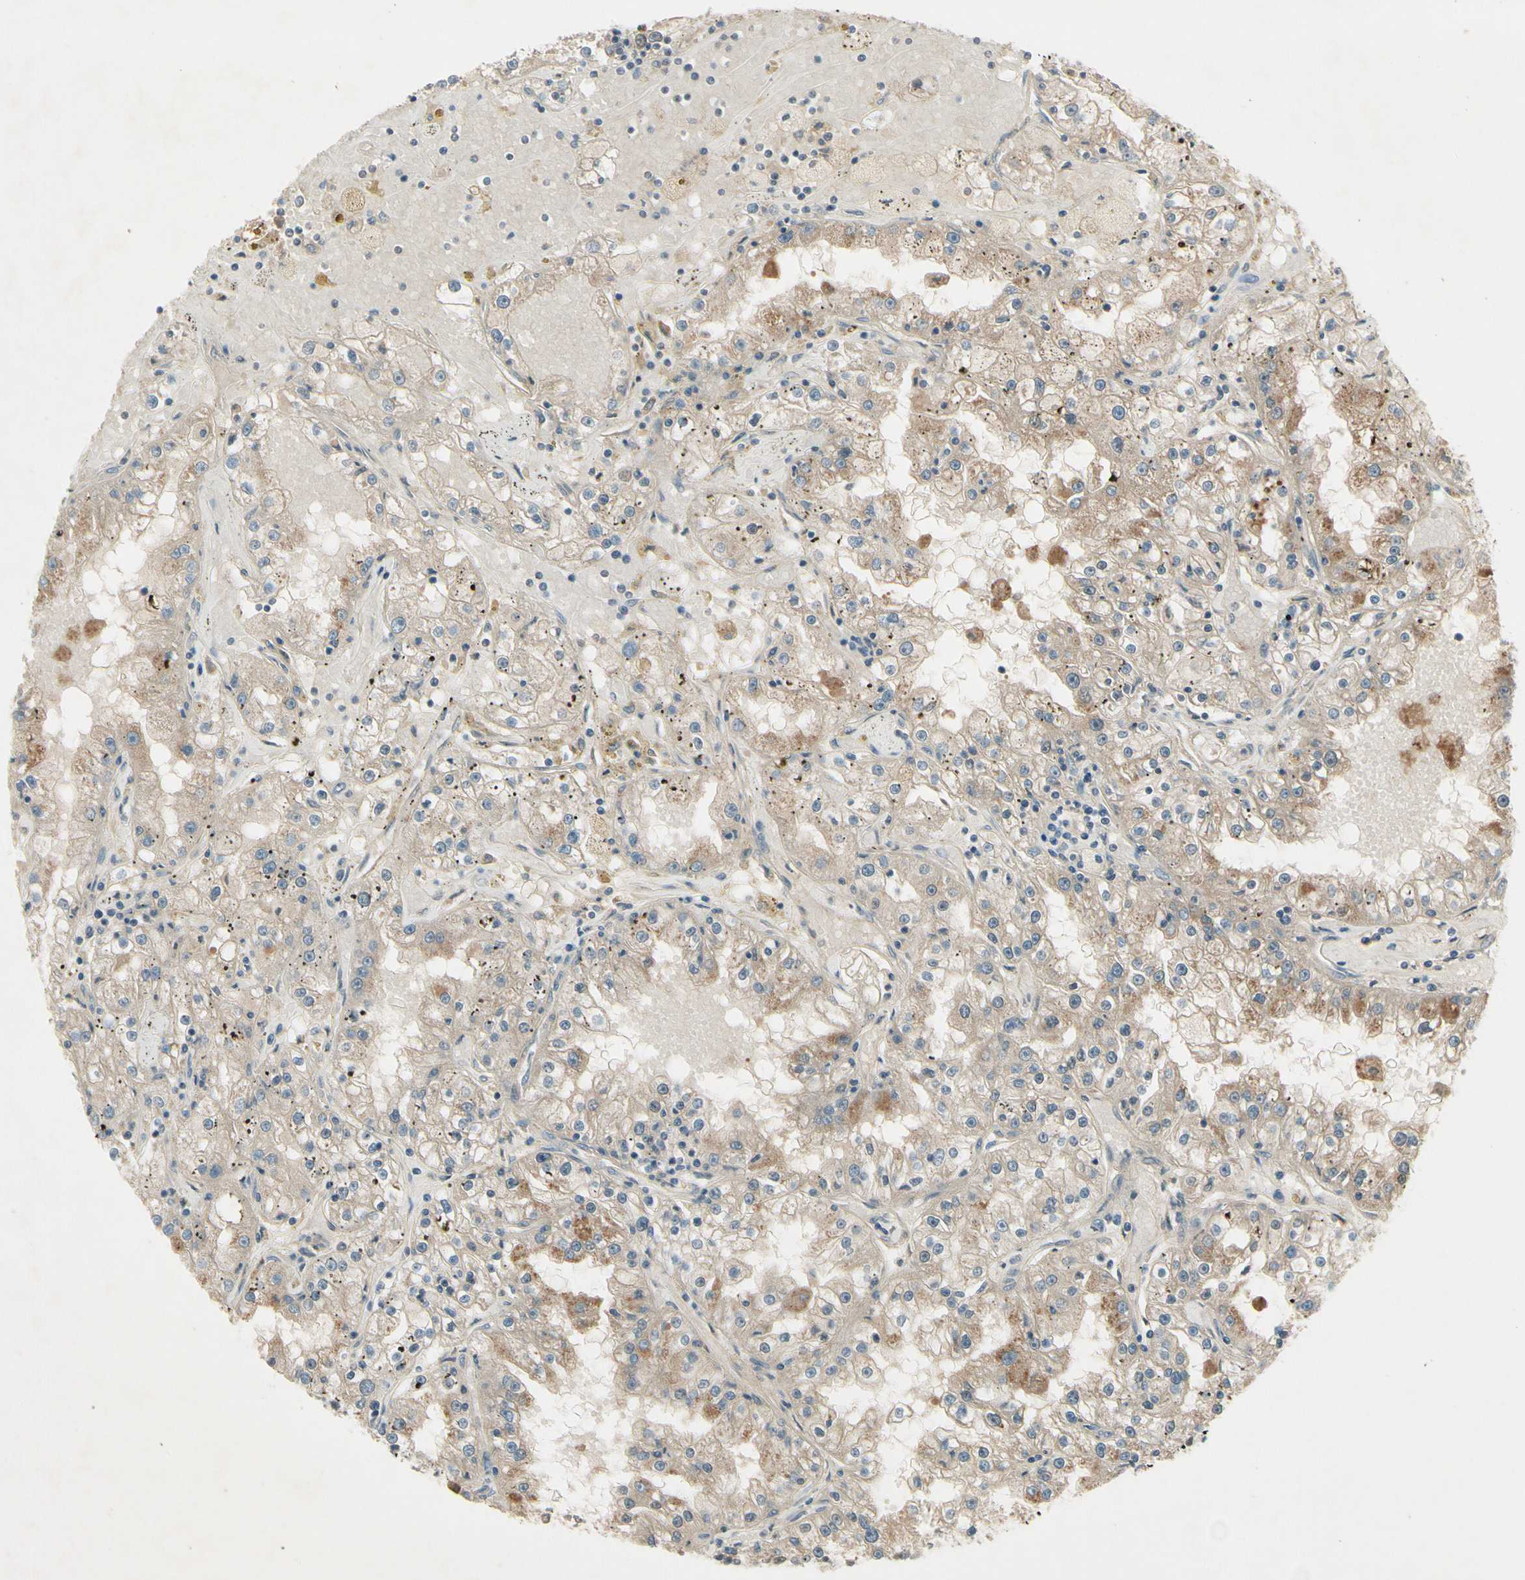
{"staining": {"intensity": "moderate", "quantity": "<25%", "location": "cytoplasmic/membranous"}, "tissue": "renal cancer", "cell_type": "Tumor cells", "image_type": "cancer", "snomed": [{"axis": "morphology", "description": "Adenocarcinoma, NOS"}, {"axis": "topography", "description": "Kidney"}], "caption": "High-magnification brightfield microscopy of renal cancer stained with DAB (3,3'-diaminobenzidine) (brown) and counterstained with hematoxylin (blue). tumor cells exhibit moderate cytoplasmic/membranous positivity is seen in approximately<25% of cells.", "gene": "FHDC1", "patient": {"sex": "male", "age": 56}}